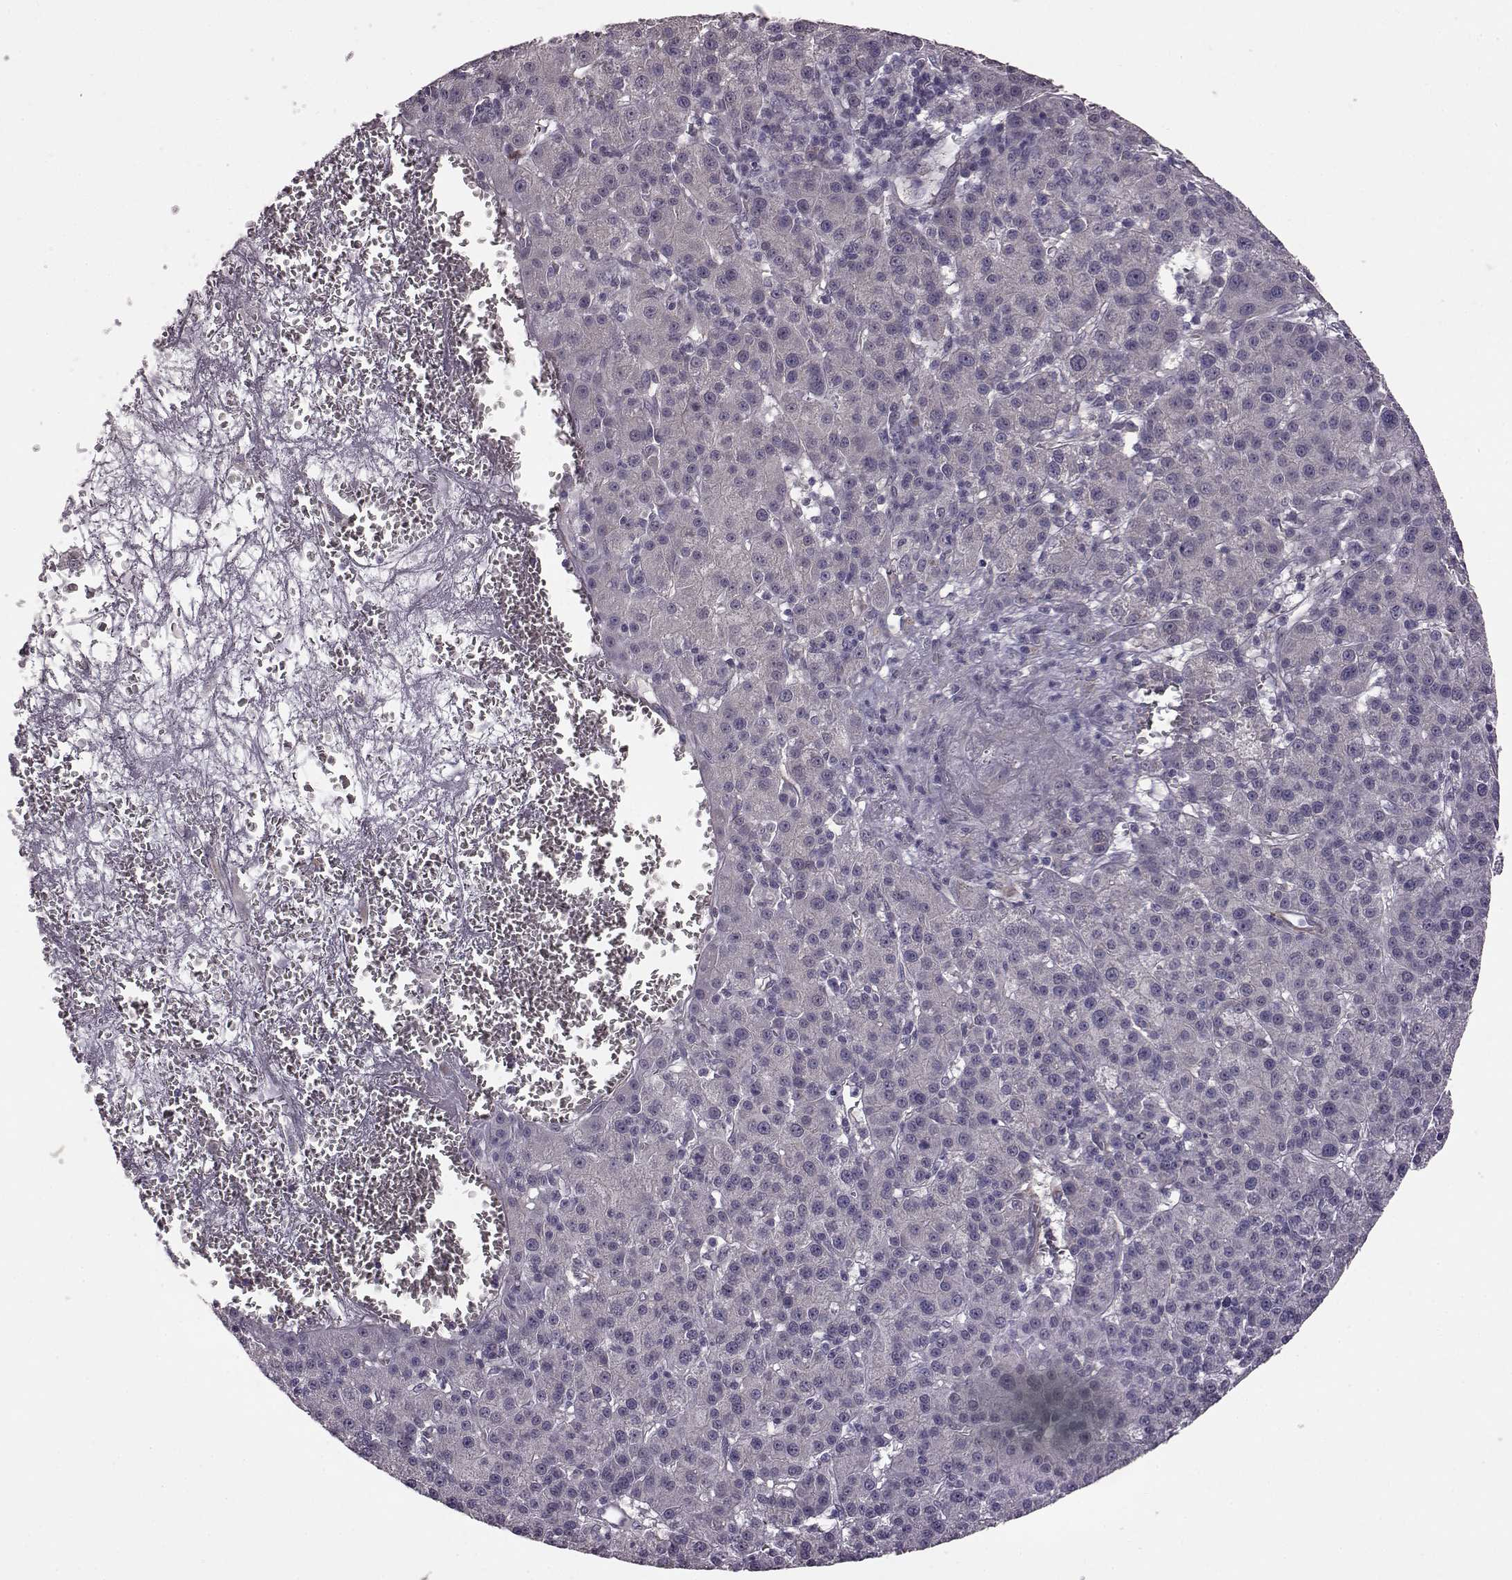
{"staining": {"intensity": "negative", "quantity": "none", "location": "none"}, "tissue": "liver cancer", "cell_type": "Tumor cells", "image_type": "cancer", "snomed": [{"axis": "morphology", "description": "Carcinoma, Hepatocellular, NOS"}, {"axis": "topography", "description": "Liver"}], "caption": "A micrograph of hepatocellular carcinoma (liver) stained for a protein displays no brown staining in tumor cells. (IHC, brightfield microscopy, high magnification).", "gene": "GRK1", "patient": {"sex": "female", "age": 60}}